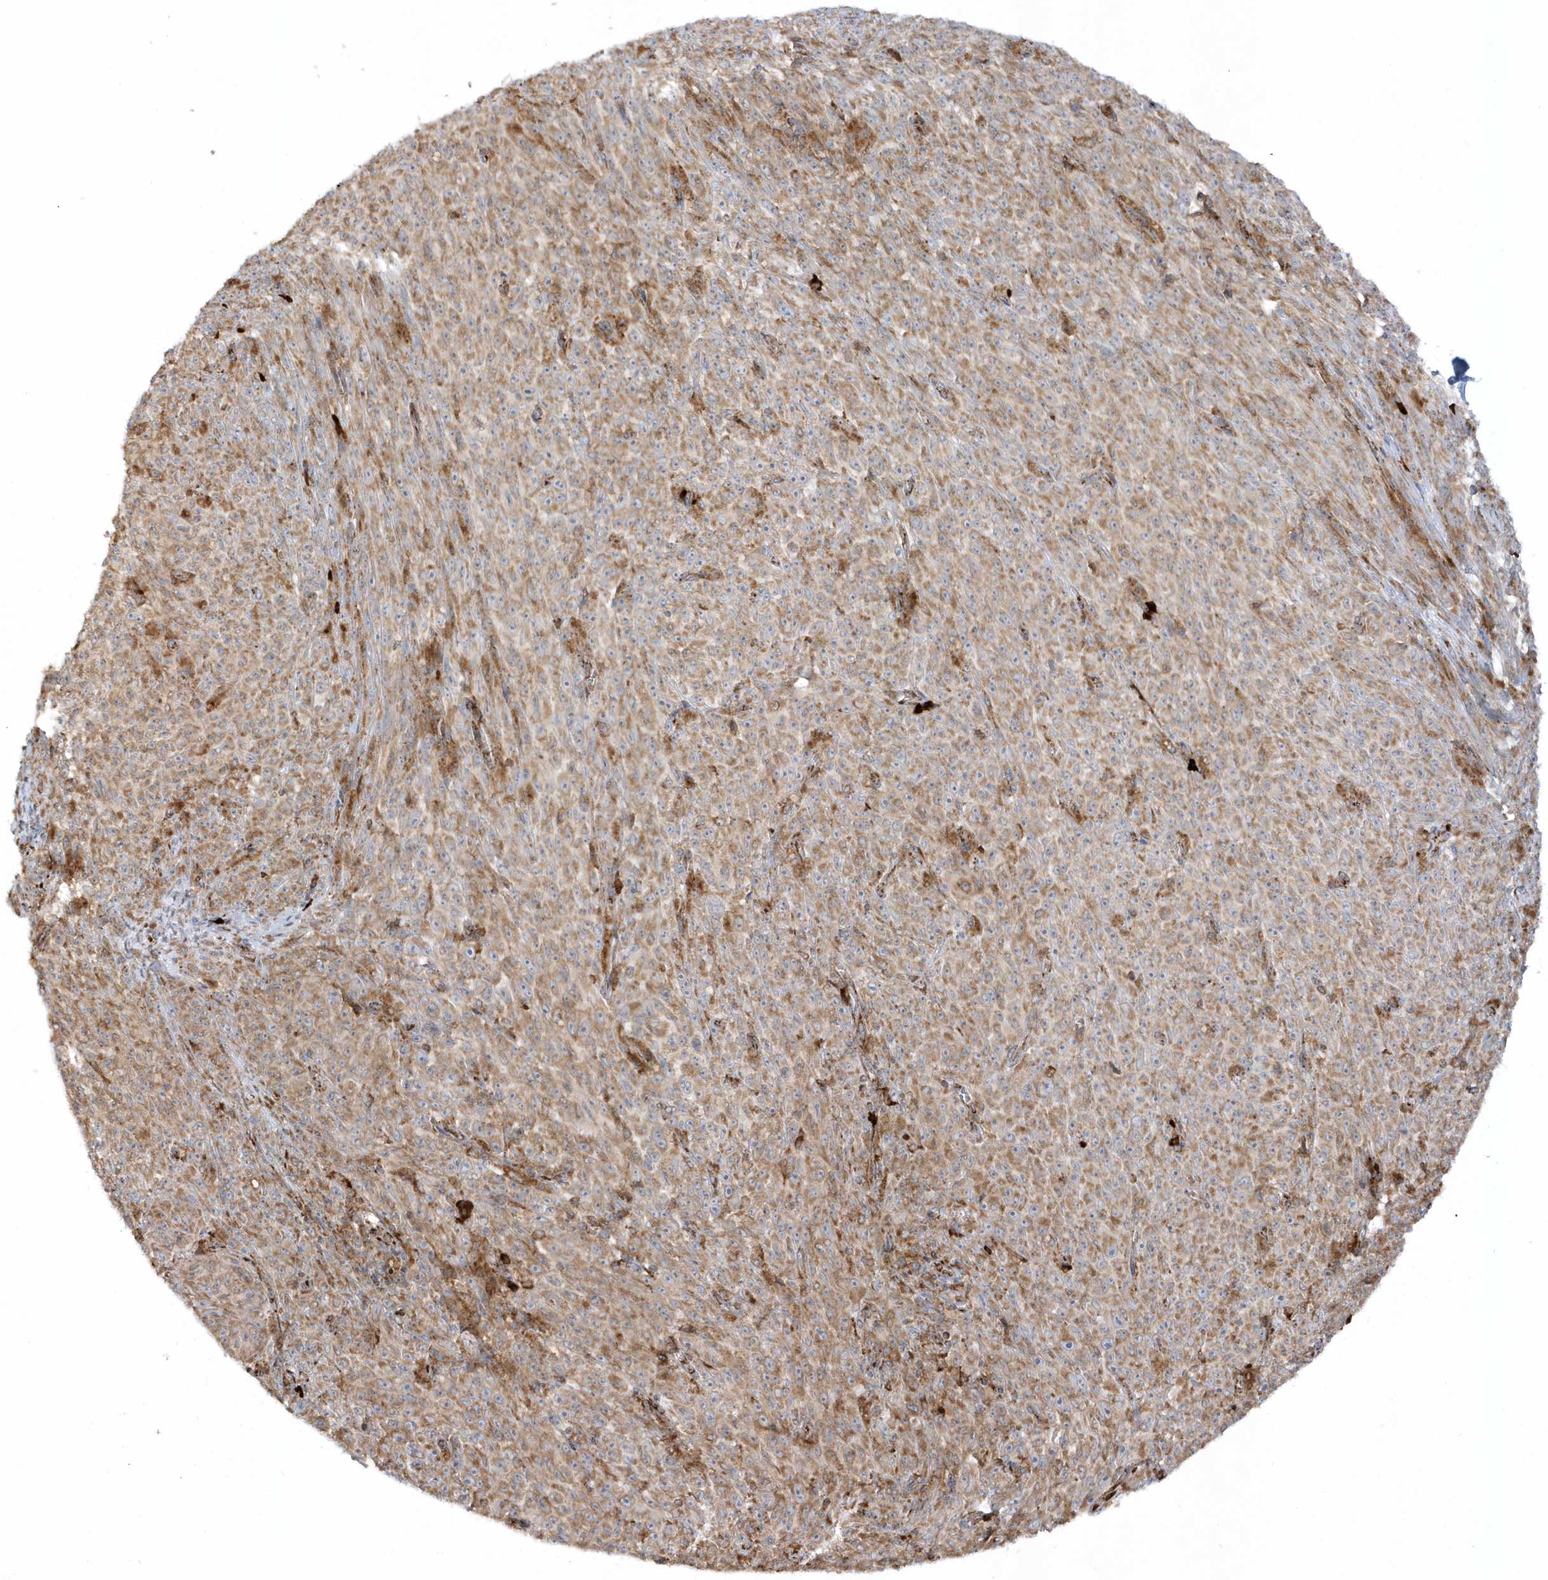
{"staining": {"intensity": "moderate", "quantity": ">75%", "location": "cytoplasmic/membranous"}, "tissue": "melanoma", "cell_type": "Tumor cells", "image_type": "cancer", "snomed": [{"axis": "morphology", "description": "Malignant melanoma, NOS"}, {"axis": "topography", "description": "Skin"}], "caption": "An image of human melanoma stained for a protein demonstrates moderate cytoplasmic/membranous brown staining in tumor cells.", "gene": "SH3BP2", "patient": {"sex": "female", "age": 82}}